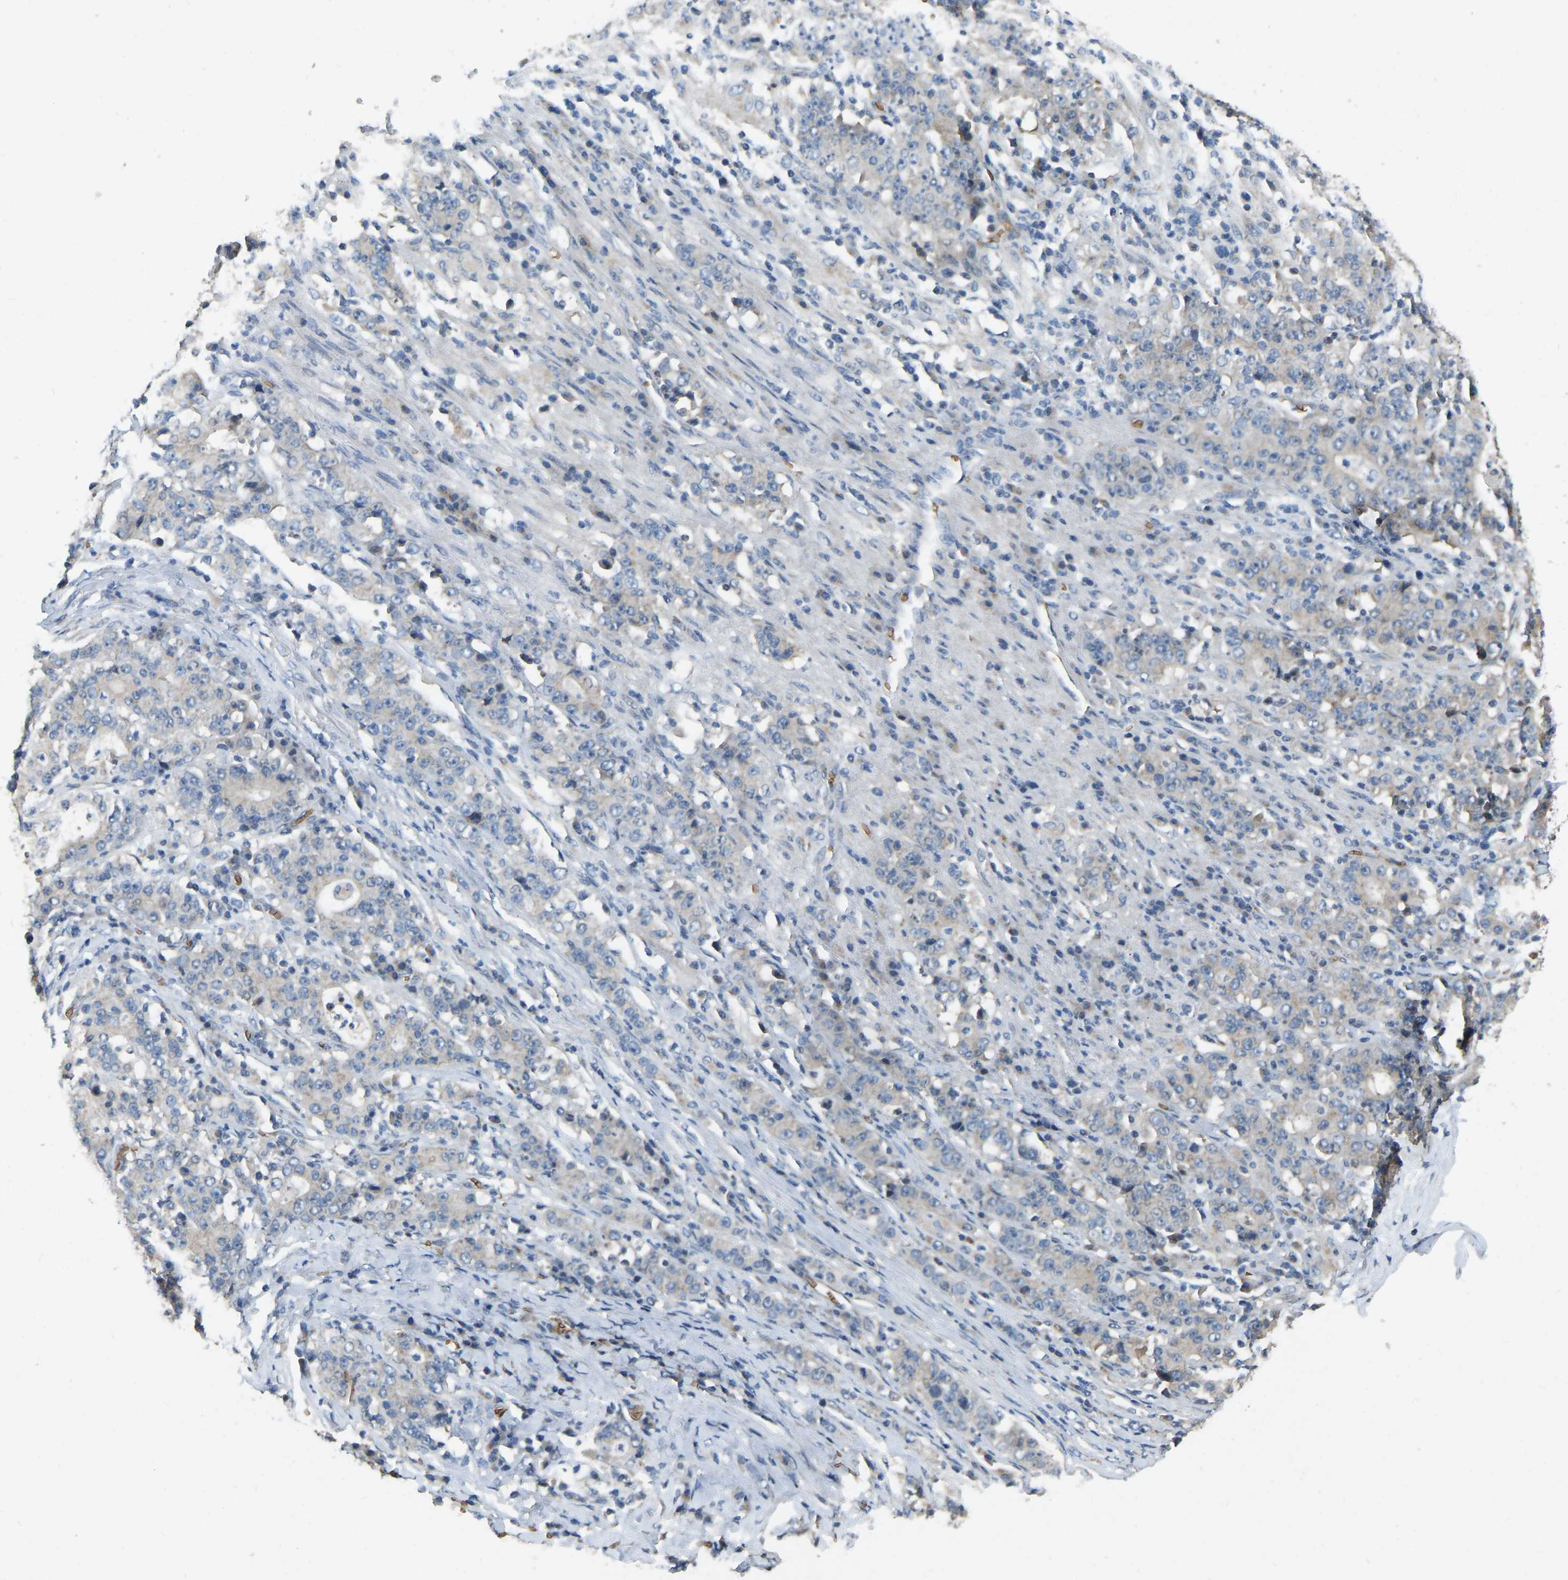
{"staining": {"intensity": "weak", "quantity": "<25%", "location": "cytoplasmic/membranous"}, "tissue": "stomach cancer", "cell_type": "Tumor cells", "image_type": "cancer", "snomed": [{"axis": "morphology", "description": "Normal tissue, NOS"}, {"axis": "morphology", "description": "Adenocarcinoma, NOS"}, {"axis": "topography", "description": "Stomach, upper"}, {"axis": "topography", "description": "Stomach"}], "caption": "IHC photomicrograph of human stomach cancer stained for a protein (brown), which demonstrates no positivity in tumor cells.", "gene": "CFAP298", "patient": {"sex": "male", "age": 59}}